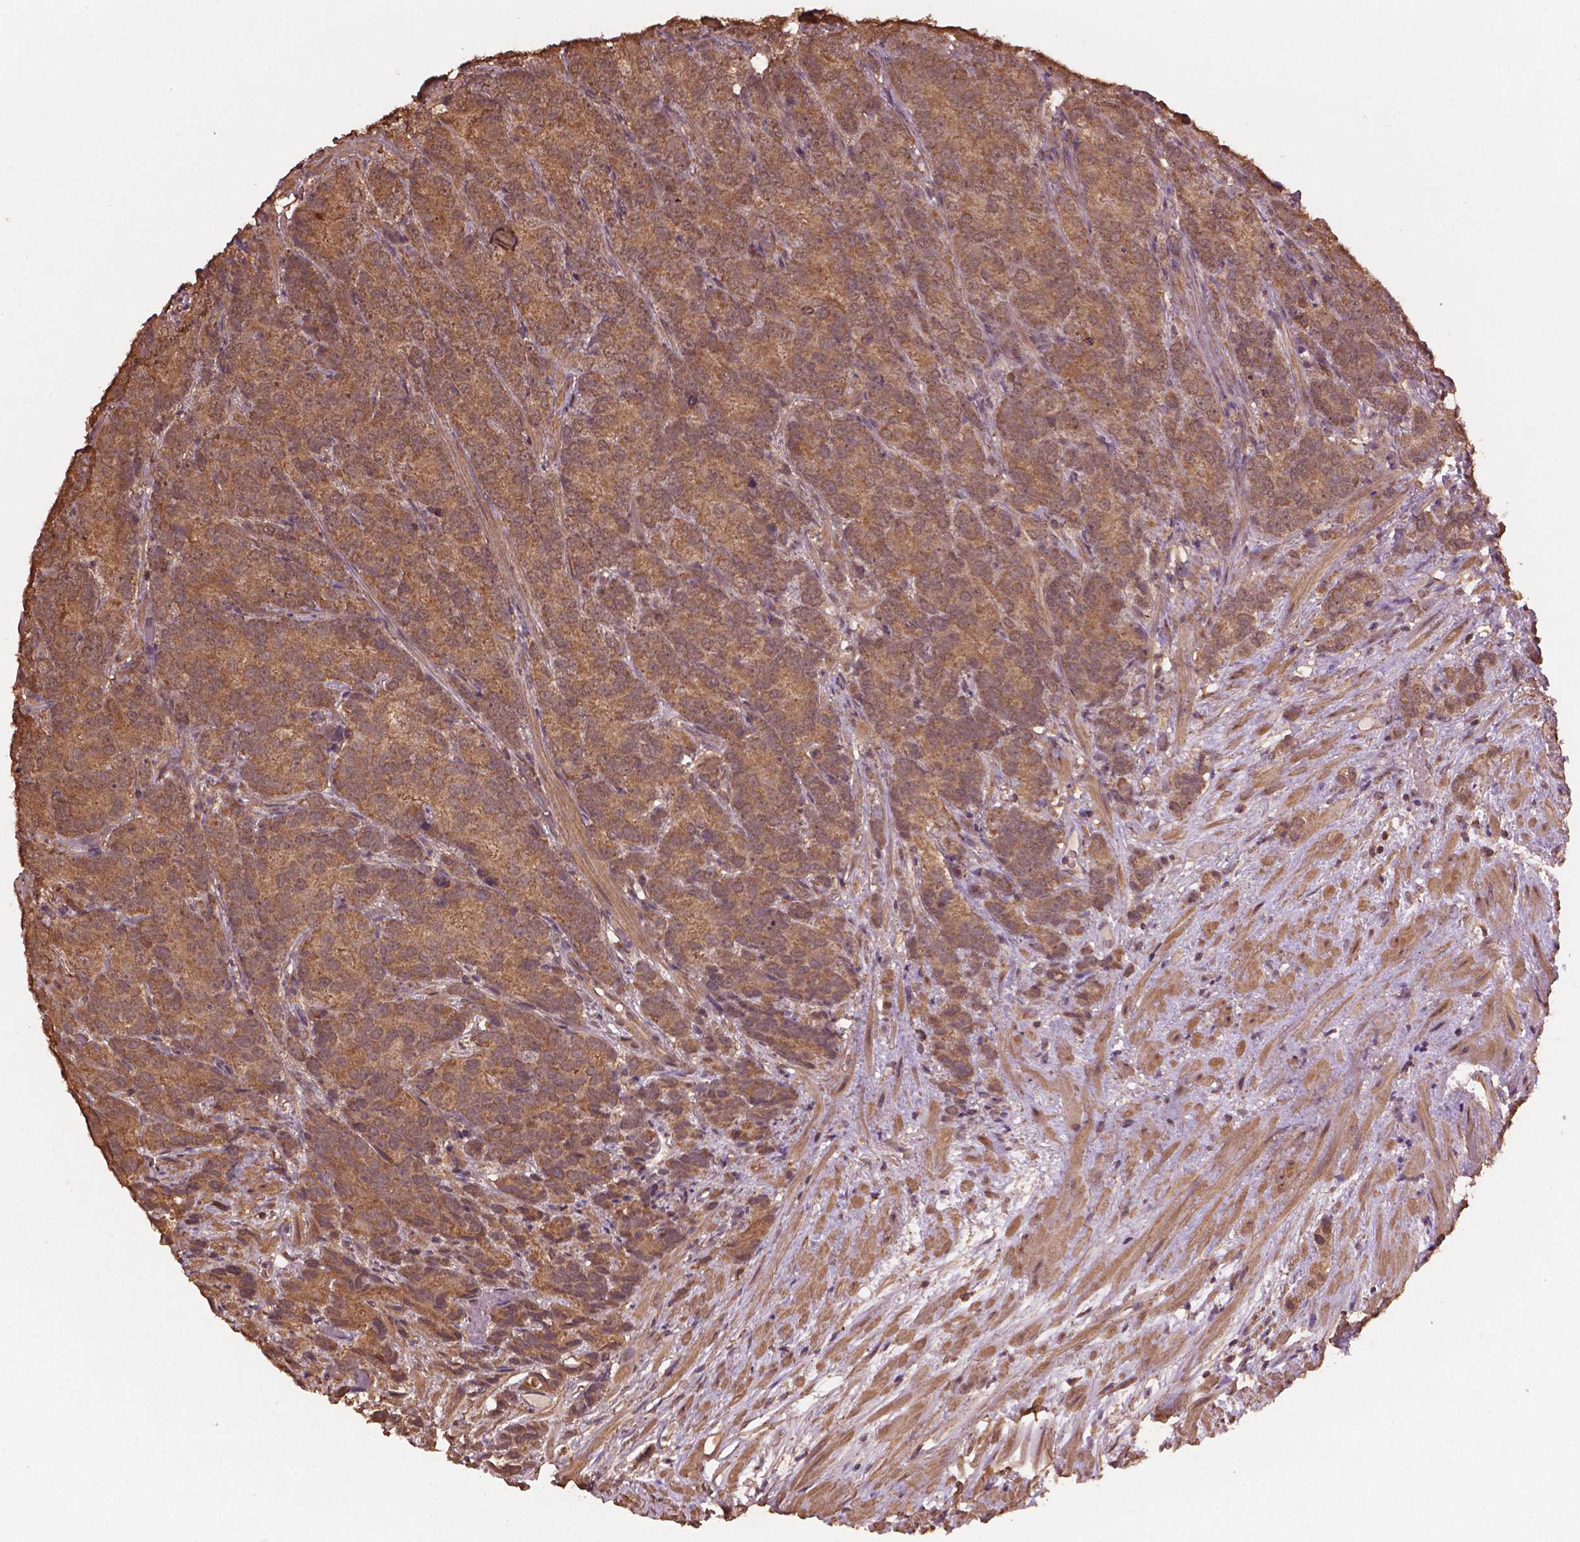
{"staining": {"intensity": "weak", "quantity": ">75%", "location": "cytoplasmic/membranous"}, "tissue": "prostate cancer", "cell_type": "Tumor cells", "image_type": "cancer", "snomed": [{"axis": "morphology", "description": "Adenocarcinoma, High grade"}, {"axis": "topography", "description": "Prostate"}], "caption": "Weak cytoplasmic/membranous expression is identified in approximately >75% of tumor cells in prostate cancer.", "gene": "BABAM1", "patient": {"sex": "male", "age": 90}}